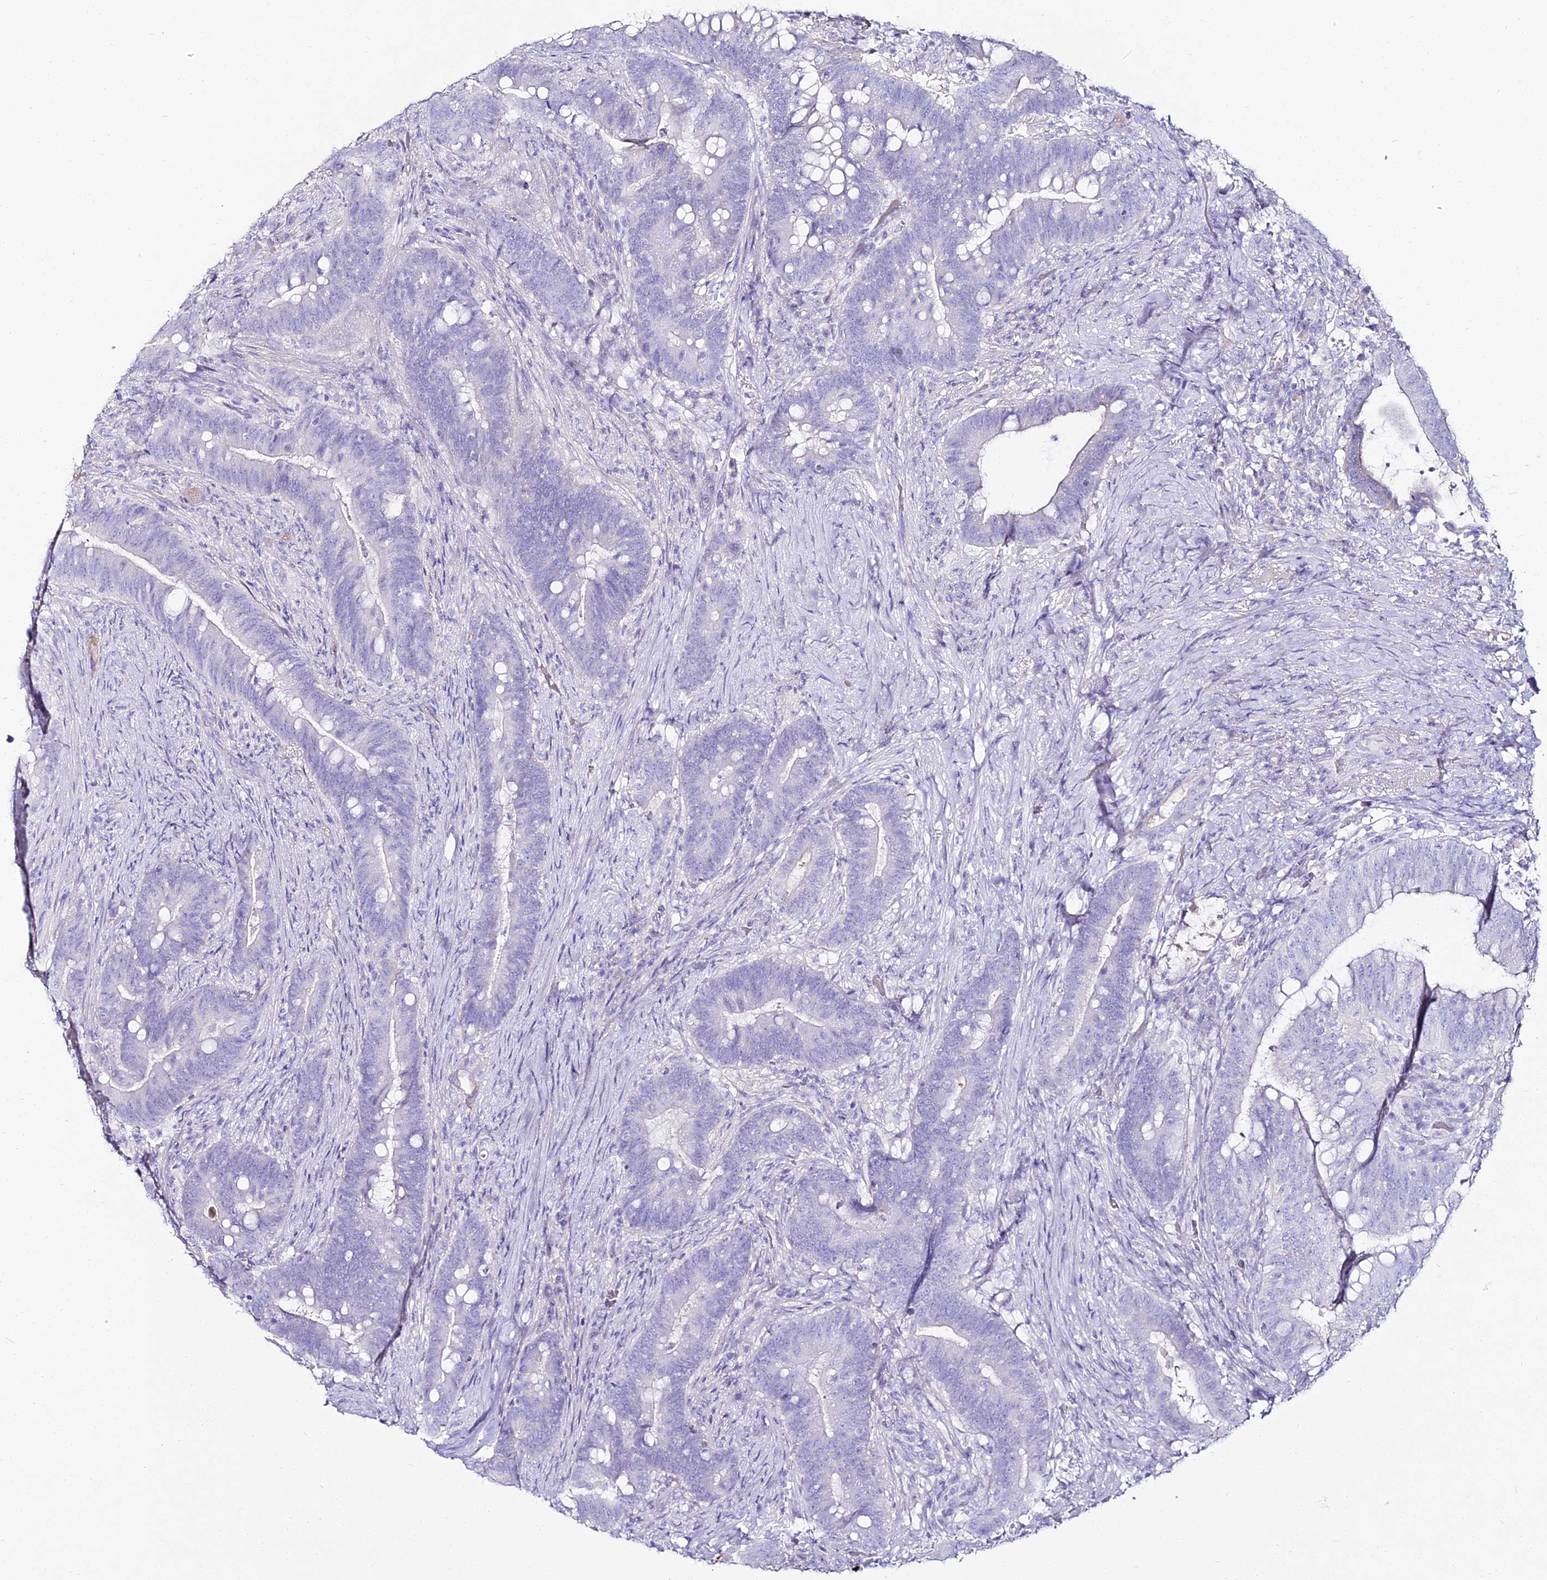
{"staining": {"intensity": "negative", "quantity": "none", "location": "none"}, "tissue": "colorectal cancer", "cell_type": "Tumor cells", "image_type": "cancer", "snomed": [{"axis": "morphology", "description": "Adenocarcinoma, NOS"}, {"axis": "topography", "description": "Colon"}], "caption": "Immunohistochemistry image of neoplastic tissue: human colorectal cancer (adenocarcinoma) stained with DAB exhibits no significant protein expression in tumor cells.", "gene": "ALPG", "patient": {"sex": "female", "age": 66}}